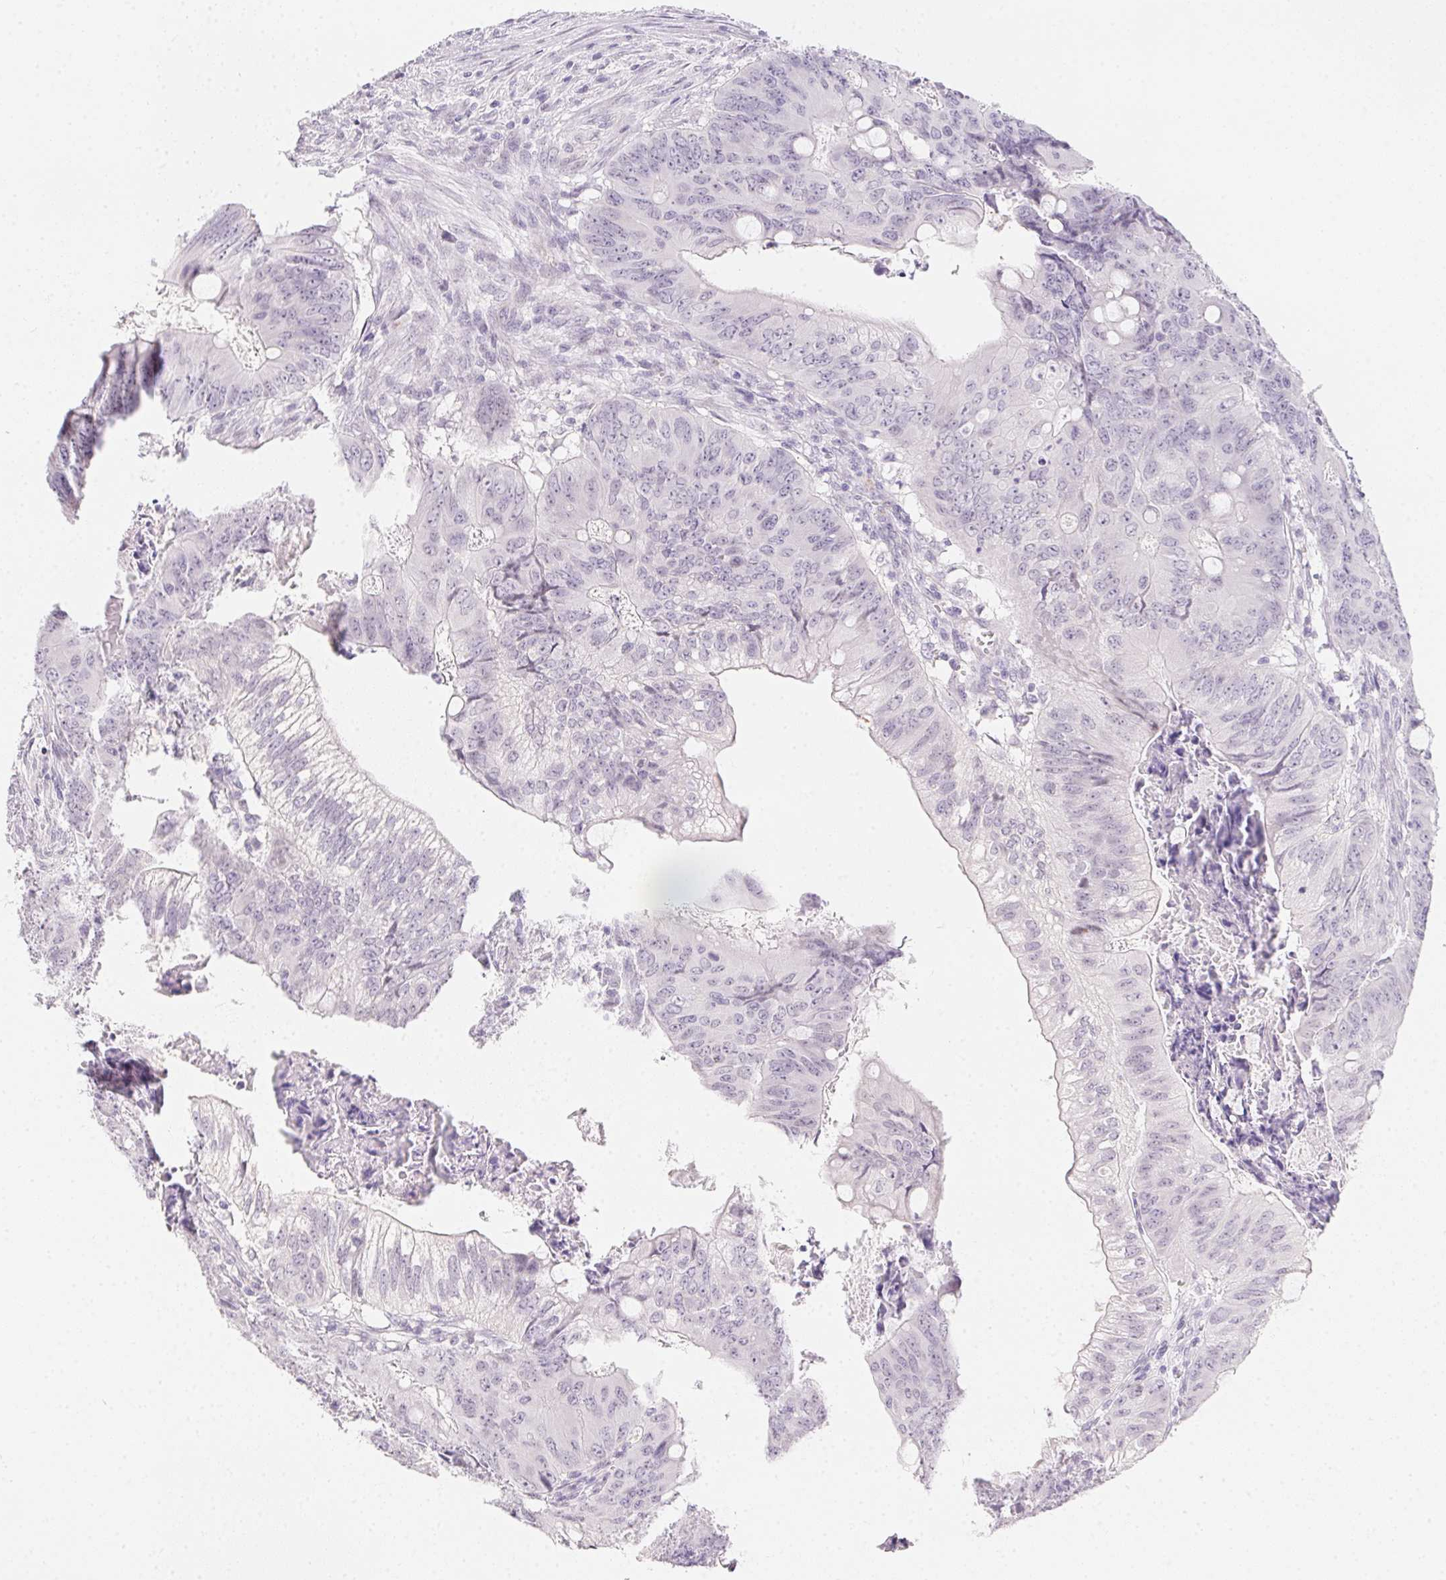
{"staining": {"intensity": "negative", "quantity": "none", "location": "none"}, "tissue": "colorectal cancer", "cell_type": "Tumor cells", "image_type": "cancer", "snomed": [{"axis": "morphology", "description": "Adenocarcinoma, NOS"}, {"axis": "topography", "description": "Colon"}], "caption": "There is no significant positivity in tumor cells of adenocarcinoma (colorectal).", "gene": "MORC1", "patient": {"sex": "female", "age": 74}}